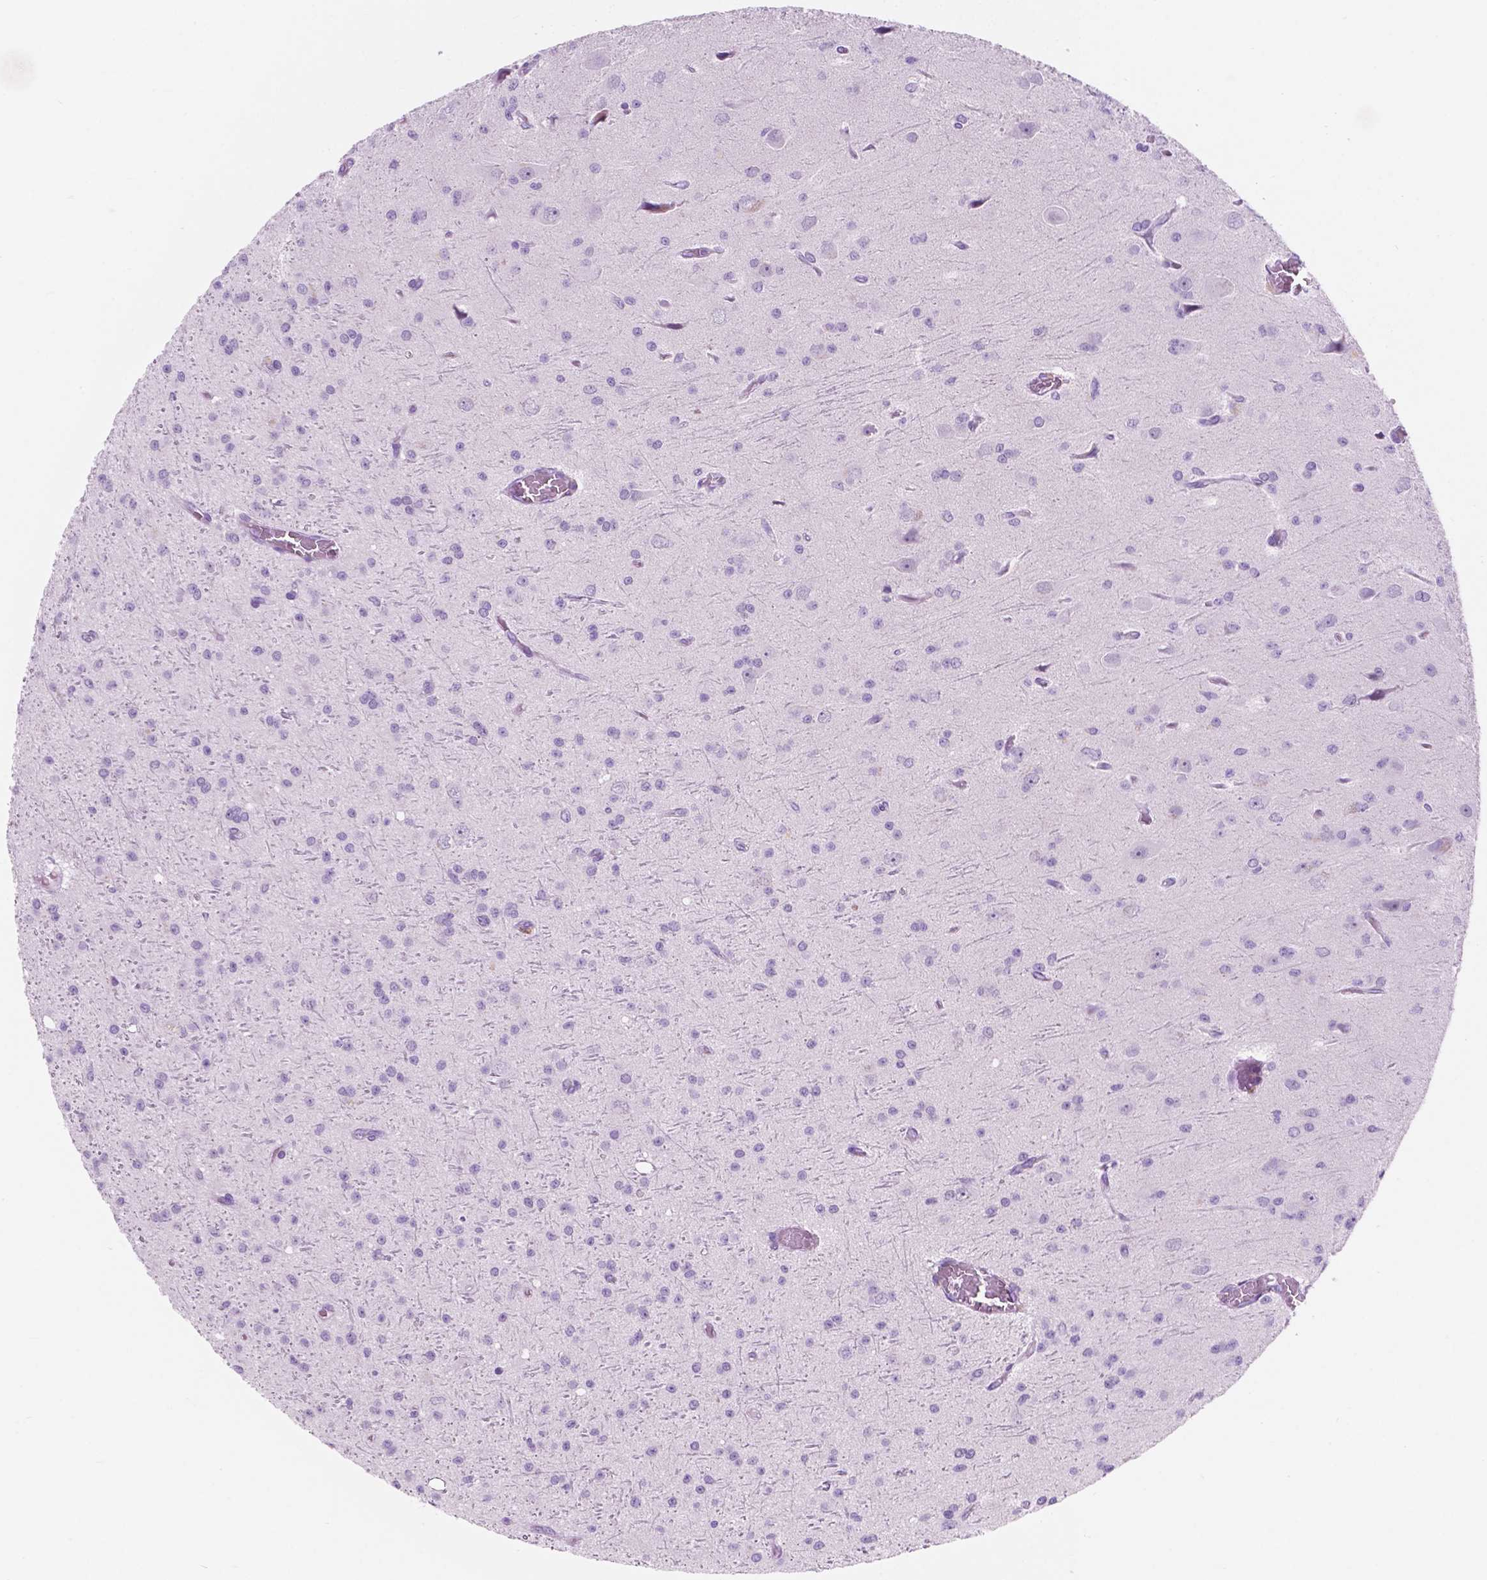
{"staining": {"intensity": "negative", "quantity": "none", "location": "none"}, "tissue": "glioma", "cell_type": "Tumor cells", "image_type": "cancer", "snomed": [{"axis": "morphology", "description": "Glioma, malignant, Low grade"}, {"axis": "topography", "description": "Brain"}], "caption": "Micrograph shows no protein positivity in tumor cells of glioma tissue.", "gene": "CUZD1", "patient": {"sex": "male", "age": 27}}